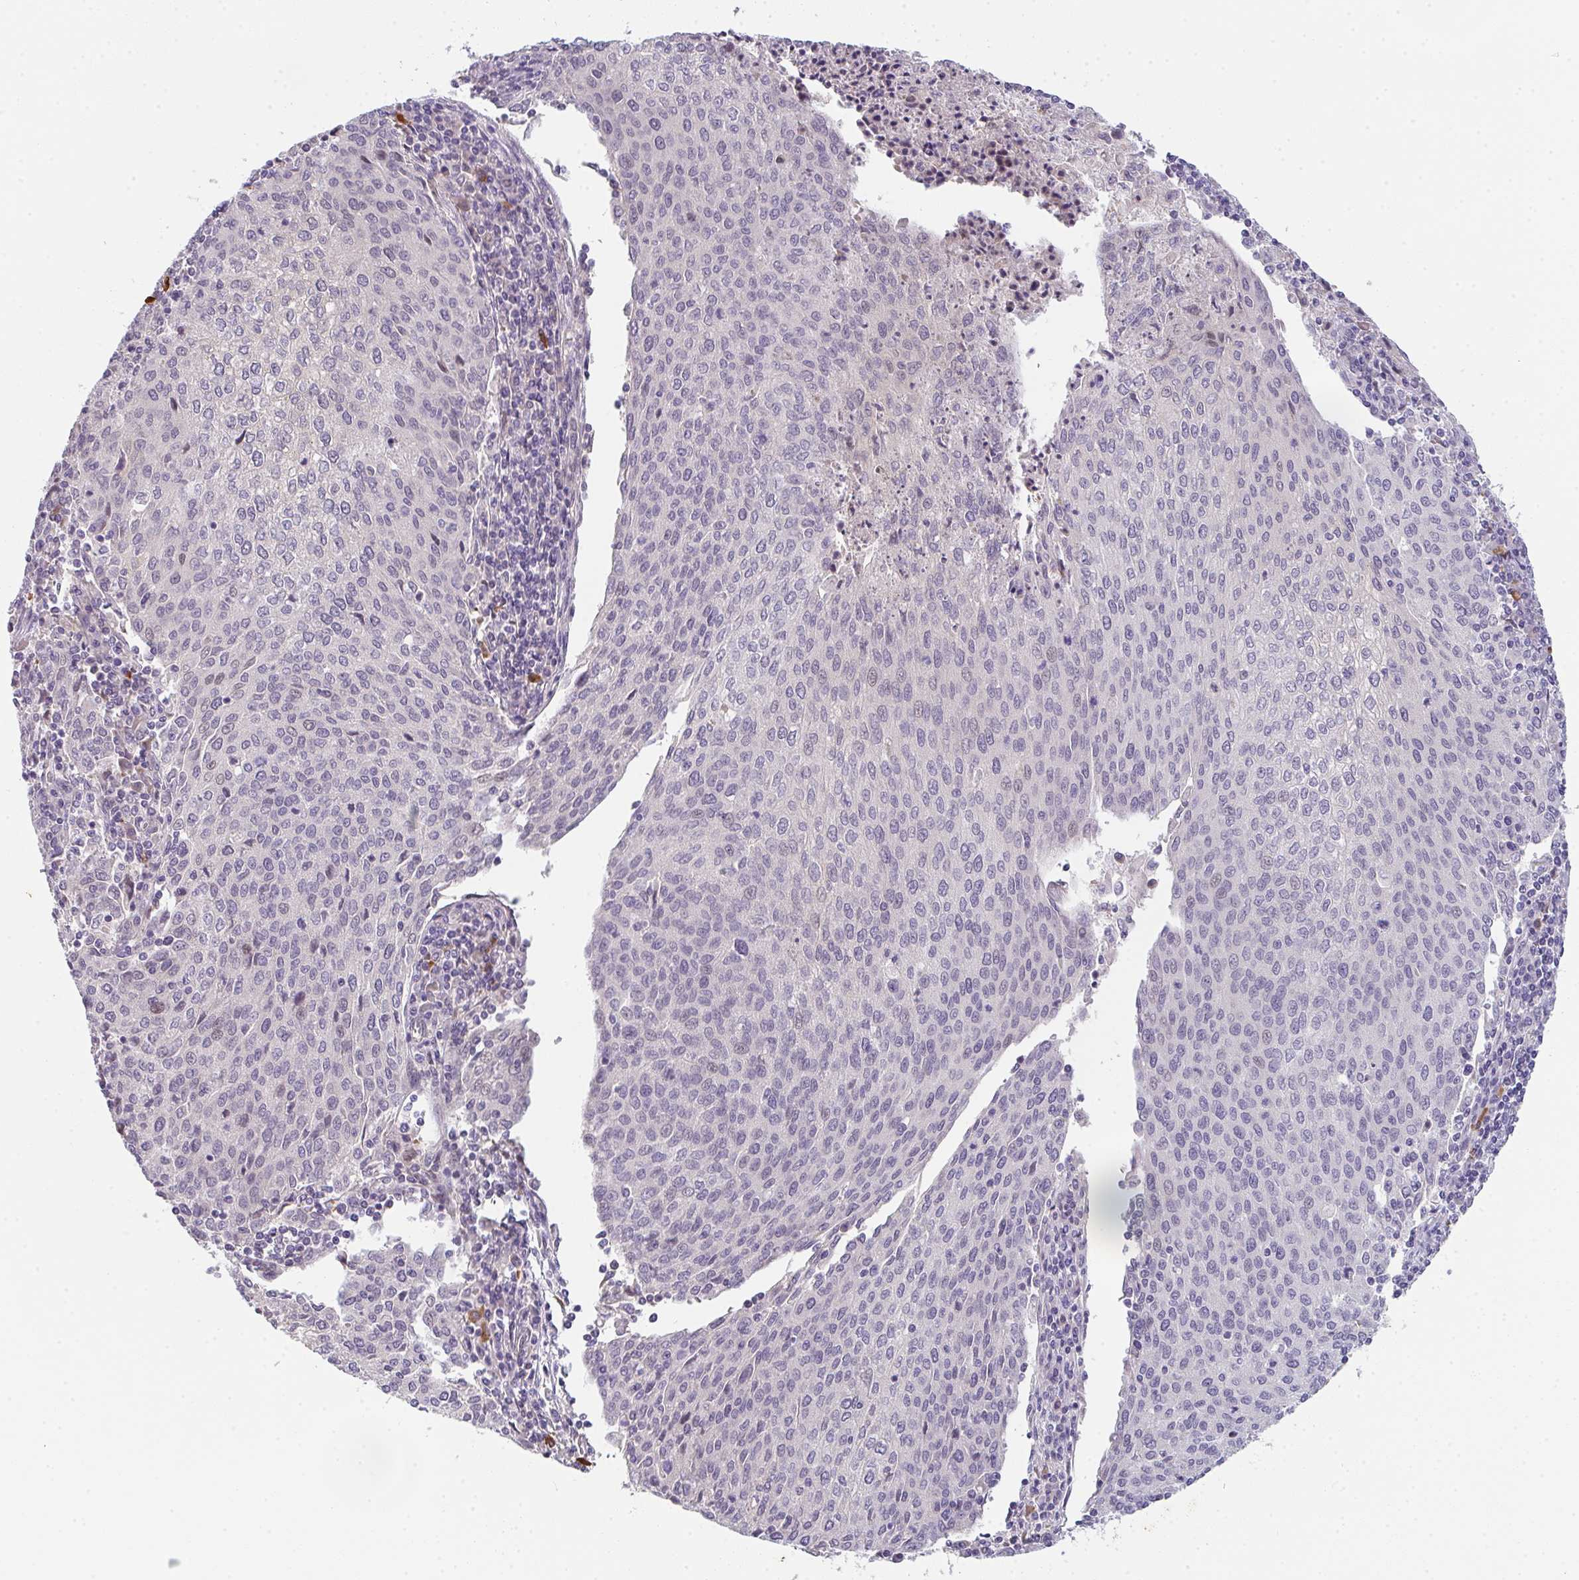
{"staining": {"intensity": "negative", "quantity": "none", "location": "none"}, "tissue": "cervical cancer", "cell_type": "Tumor cells", "image_type": "cancer", "snomed": [{"axis": "morphology", "description": "Squamous cell carcinoma, NOS"}, {"axis": "topography", "description": "Cervix"}], "caption": "Tumor cells are negative for brown protein staining in squamous cell carcinoma (cervical). (DAB IHC with hematoxylin counter stain).", "gene": "TNFRSF10A", "patient": {"sex": "female", "age": 46}}